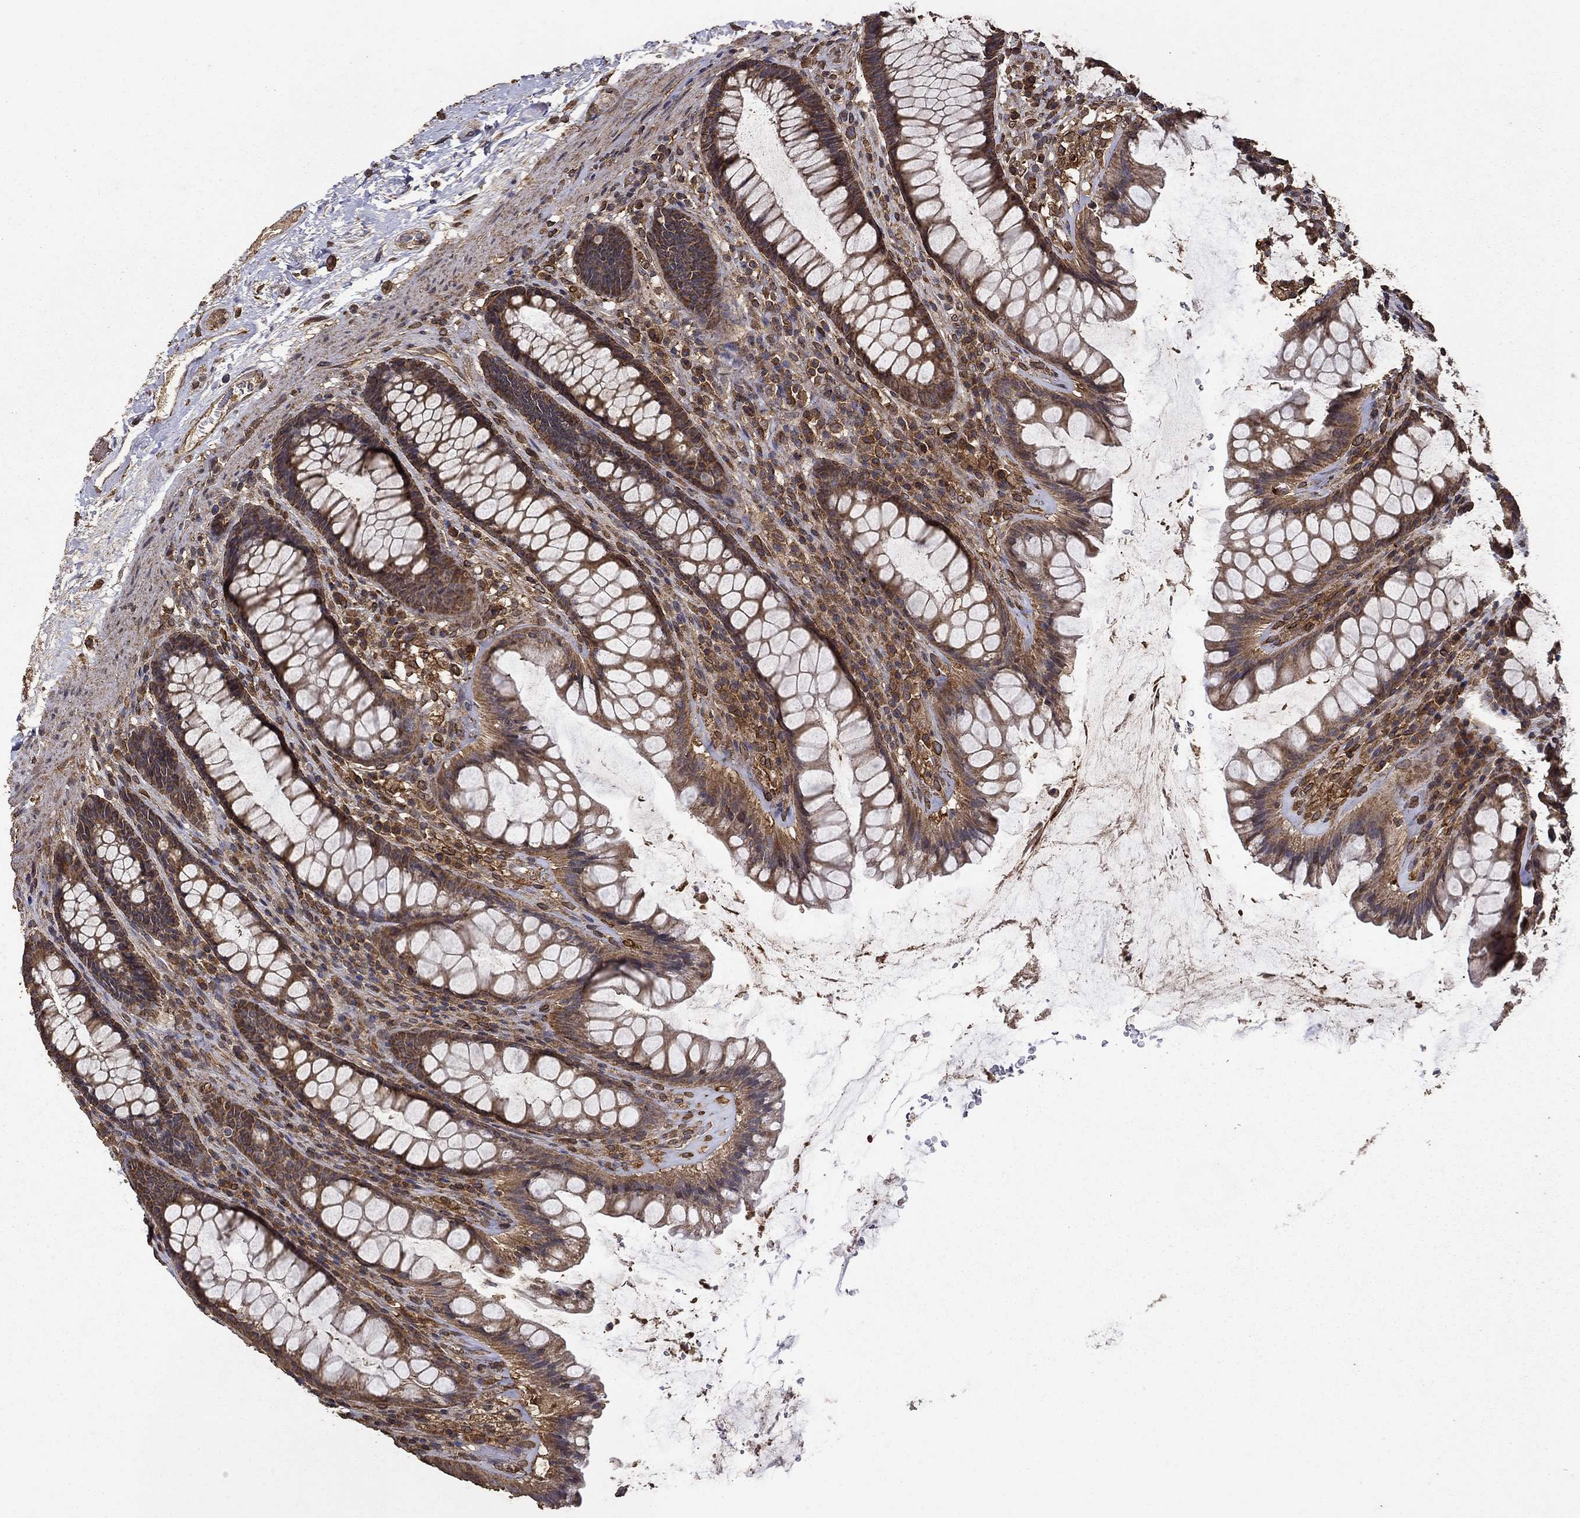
{"staining": {"intensity": "moderate", "quantity": "25%-75%", "location": "cytoplasmic/membranous"}, "tissue": "rectum", "cell_type": "Glandular cells", "image_type": "normal", "snomed": [{"axis": "morphology", "description": "Normal tissue, NOS"}, {"axis": "topography", "description": "Rectum"}], "caption": "Protein staining of benign rectum exhibits moderate cytoplasmic/membranous staining in approximately 25%-75% of glandular cells. (DAB (3,3'-diaminobenzidine) IHC, brown staining for protein, blue staining for nuclei).", "gene": "IFRD1", "patient": {"sex": "male", "age": 72}}